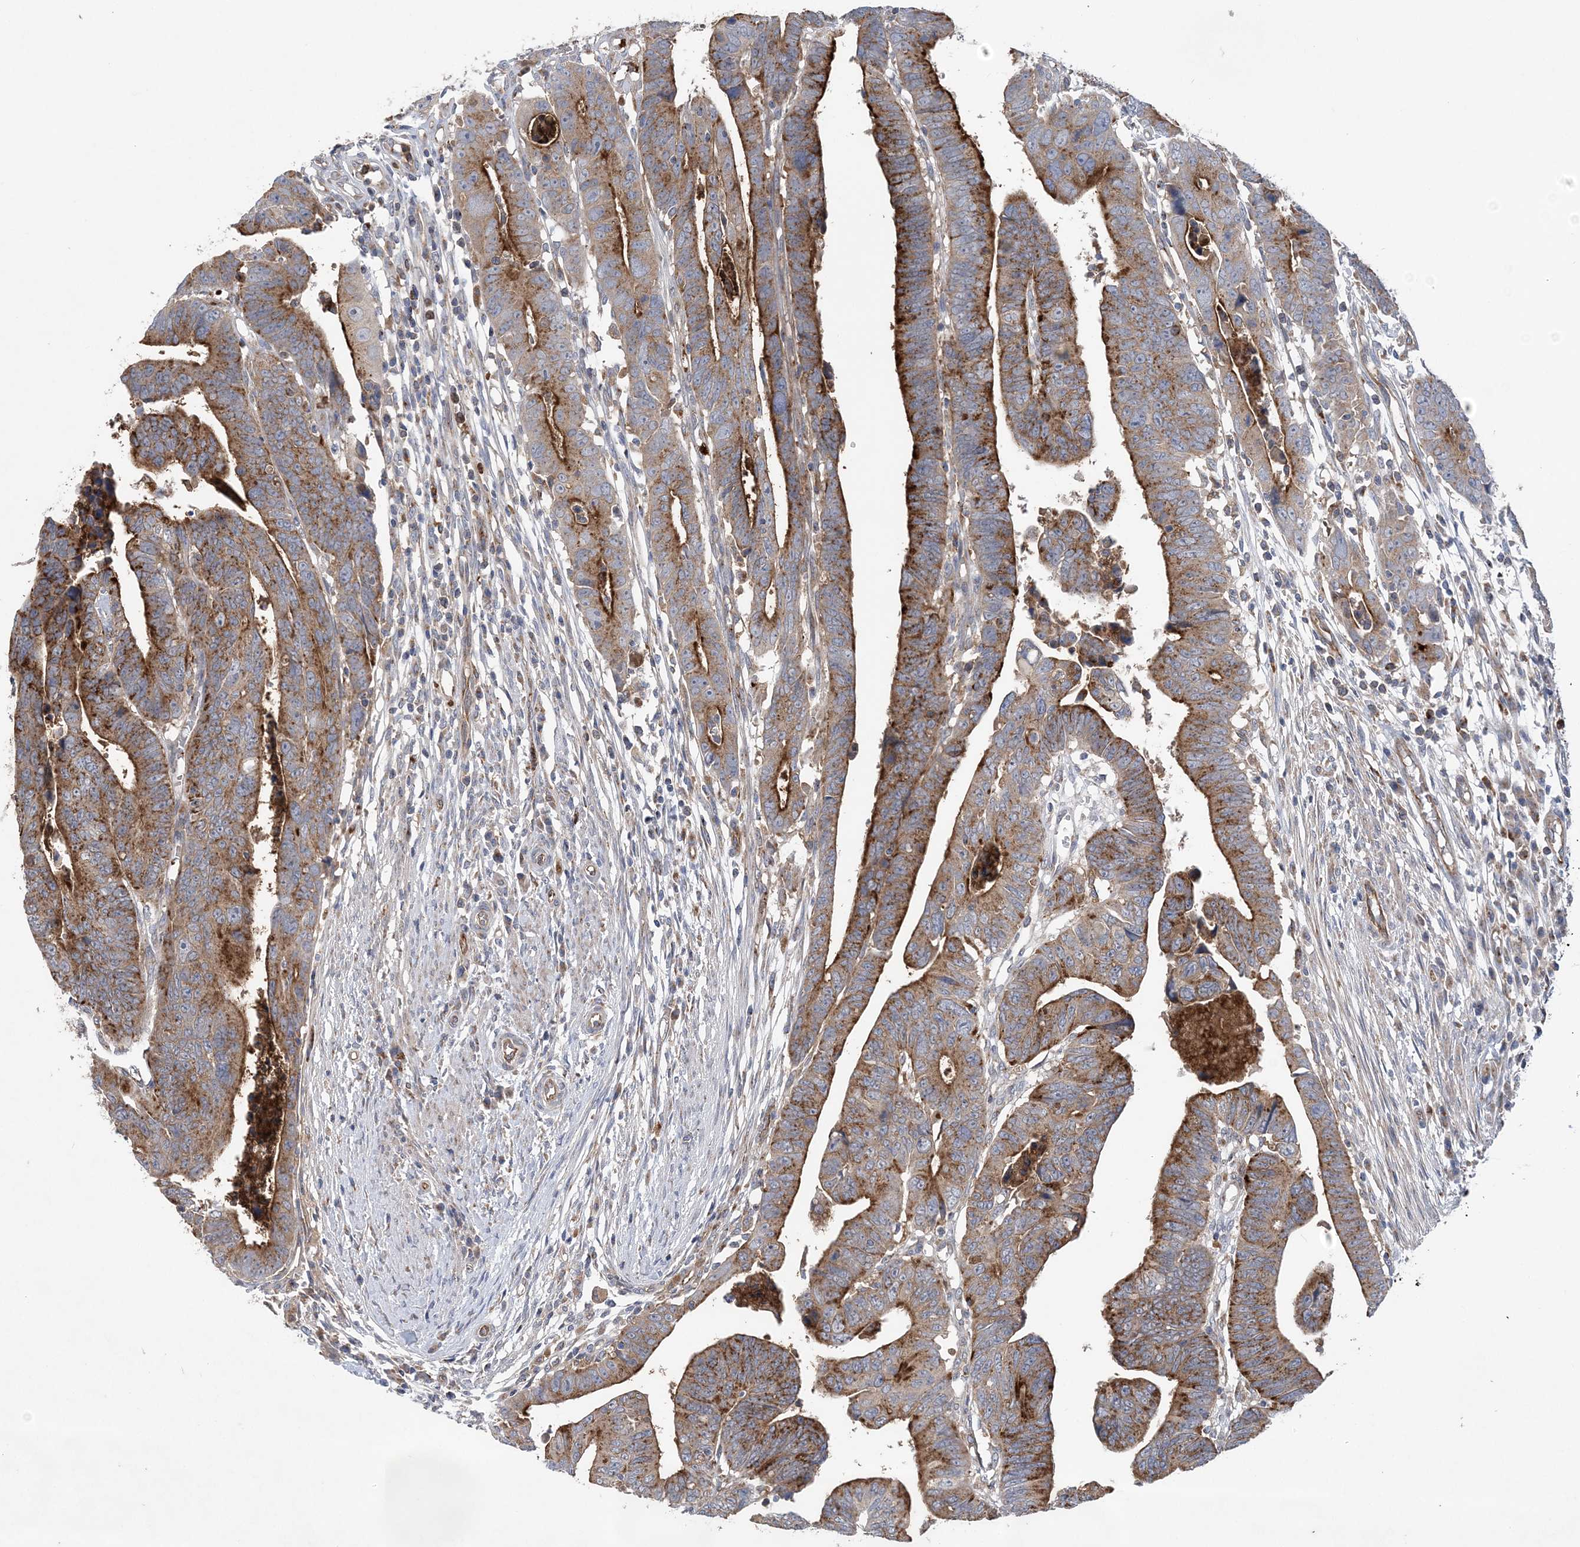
{"staining": {"intensity": "moderate", "quantity": ">75%", "location": "cytoplasmic/membranous"}, "tissue": "colorectal cancer", "cell_type": "Tumor cells", "image_type": "cancer", "snomed": [{"axis": "morphology", "description": "Adenocarcinoma, NOS"}, {"axis": "topography", "description": "Rectum"}], "caption": "High-magnification brightfield microscopy of adenocarcinoma (colorectal) stained with DAB (brown) and counterstained with hematoxylin (blue). tumor cells exhibit moderate cytoplasmic/membranous positivity is identified in about>75% of cells.", "gene": "PTTG1IP", "patient": {"sex": "female", "age": 65}}